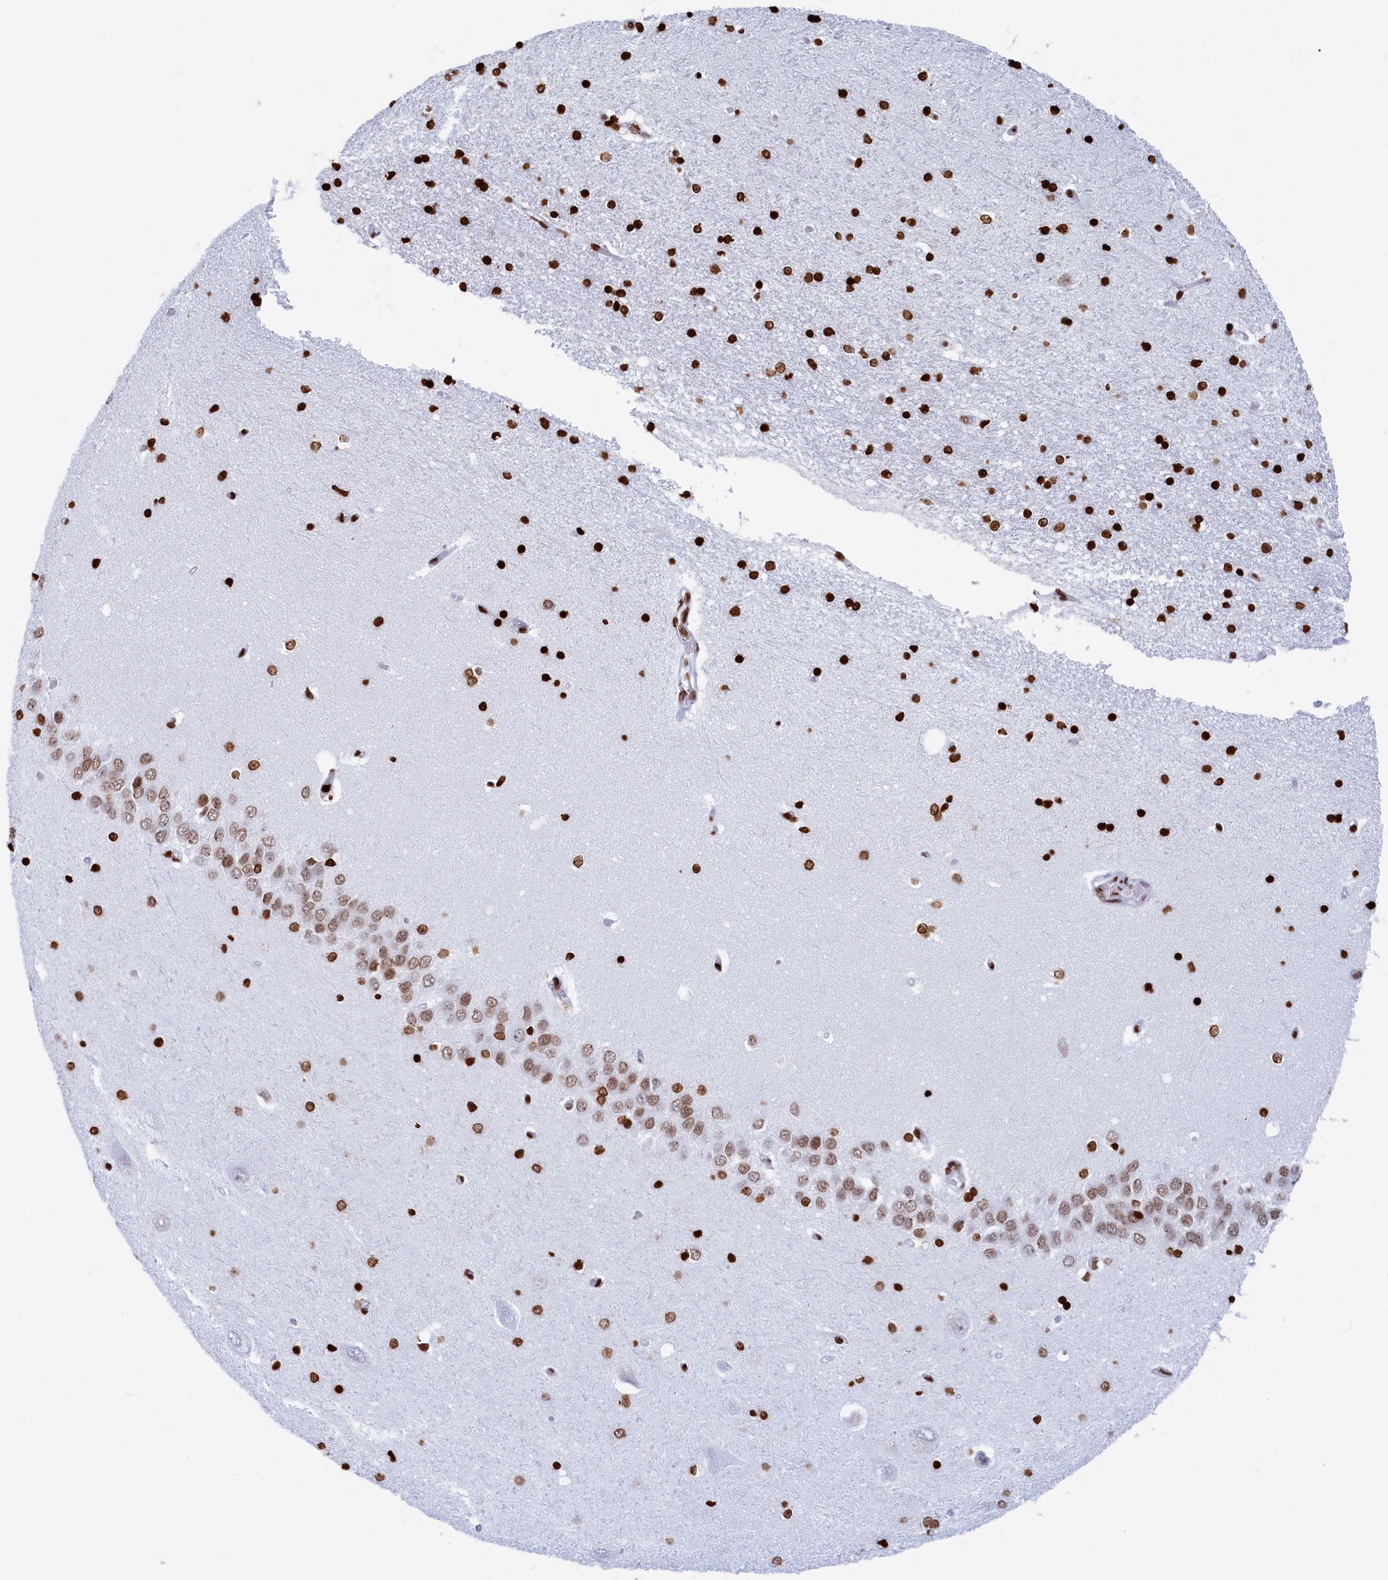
{"staining": {"intensity": "strong", "quantity": ">75%", "location": "nuclear"}, "tissue": "hippocampus", "cell_type": "Glial cells", "image_type": "normal", "snomed": [{"axis": "morphology", "description": "Normal tissue, NOS"}, {"axis": "topography", "description": "Hippocampus"}], "caption": "The immunohistochemical stain highlights strong nuclear positivity in glial cells of normal hippocampus. (Stains: DAB (3,3'-diaminobenzidine) in brown, nuclei in blue, Microscopy: brightfield microscopy at high magnification).", "gene": "APOBEC3A", "patient": {"sex": "male", "age": 45}}